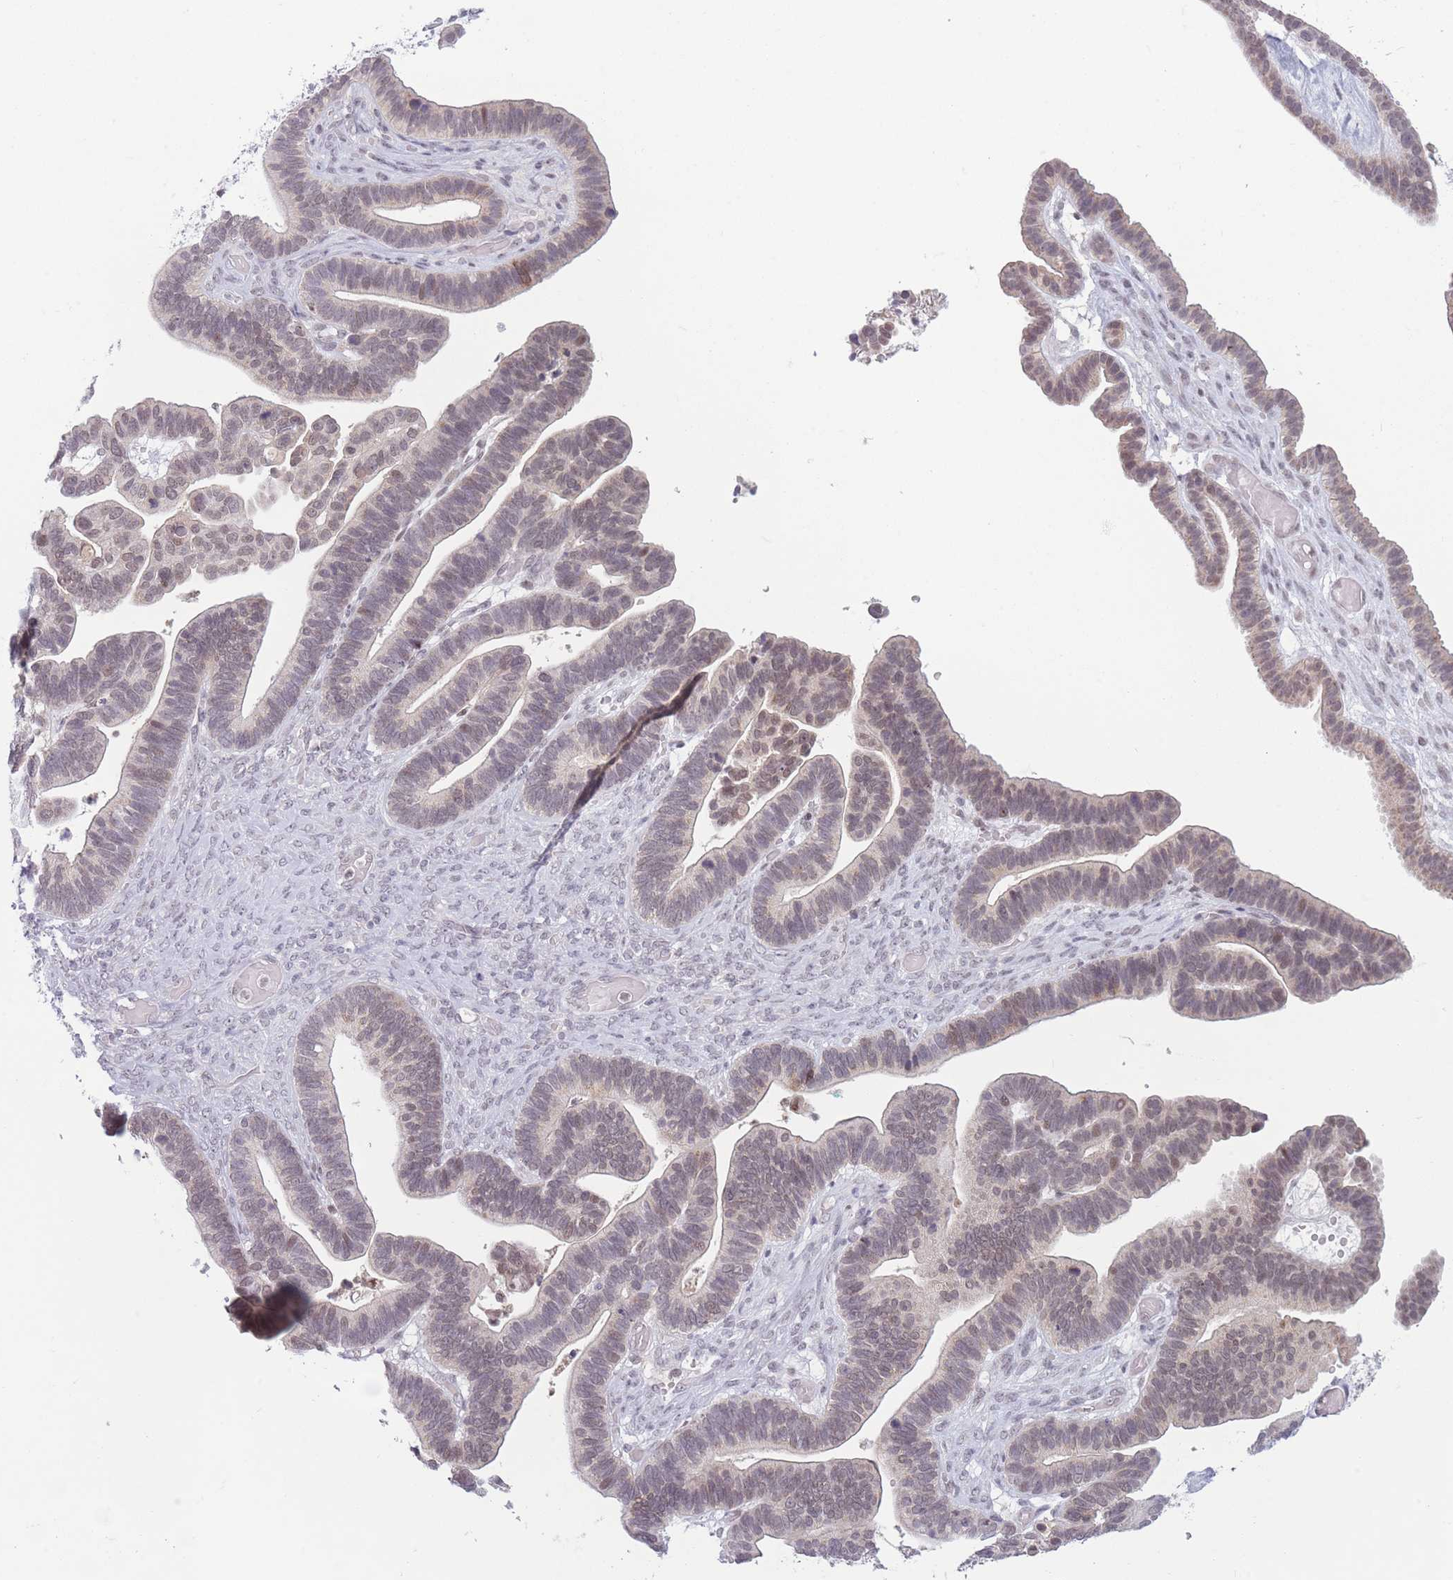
{"staining": {"intensity": "moderate", "quantity": "<25%", "location": "nuclear"}, "tissue": "ovarian cancer", "cell_type": "Tumor cells", "image_type": "cancer", "snomed": [{"axis": "morphology", "description": "Cystadenocarcinoma, serous, NOS"}, {"axis": "topography", "description": "Ovary"}], "caption": "Immunohistochemistry histopathology image of ovarian serous cystadenocarcinoma stained for a protein (brown), which shows low levels of moderate nuclear expression in approximately <25% of tumor cells.", "gene": "ARID3B", "patient": {"sex": "female", "age": 56}}